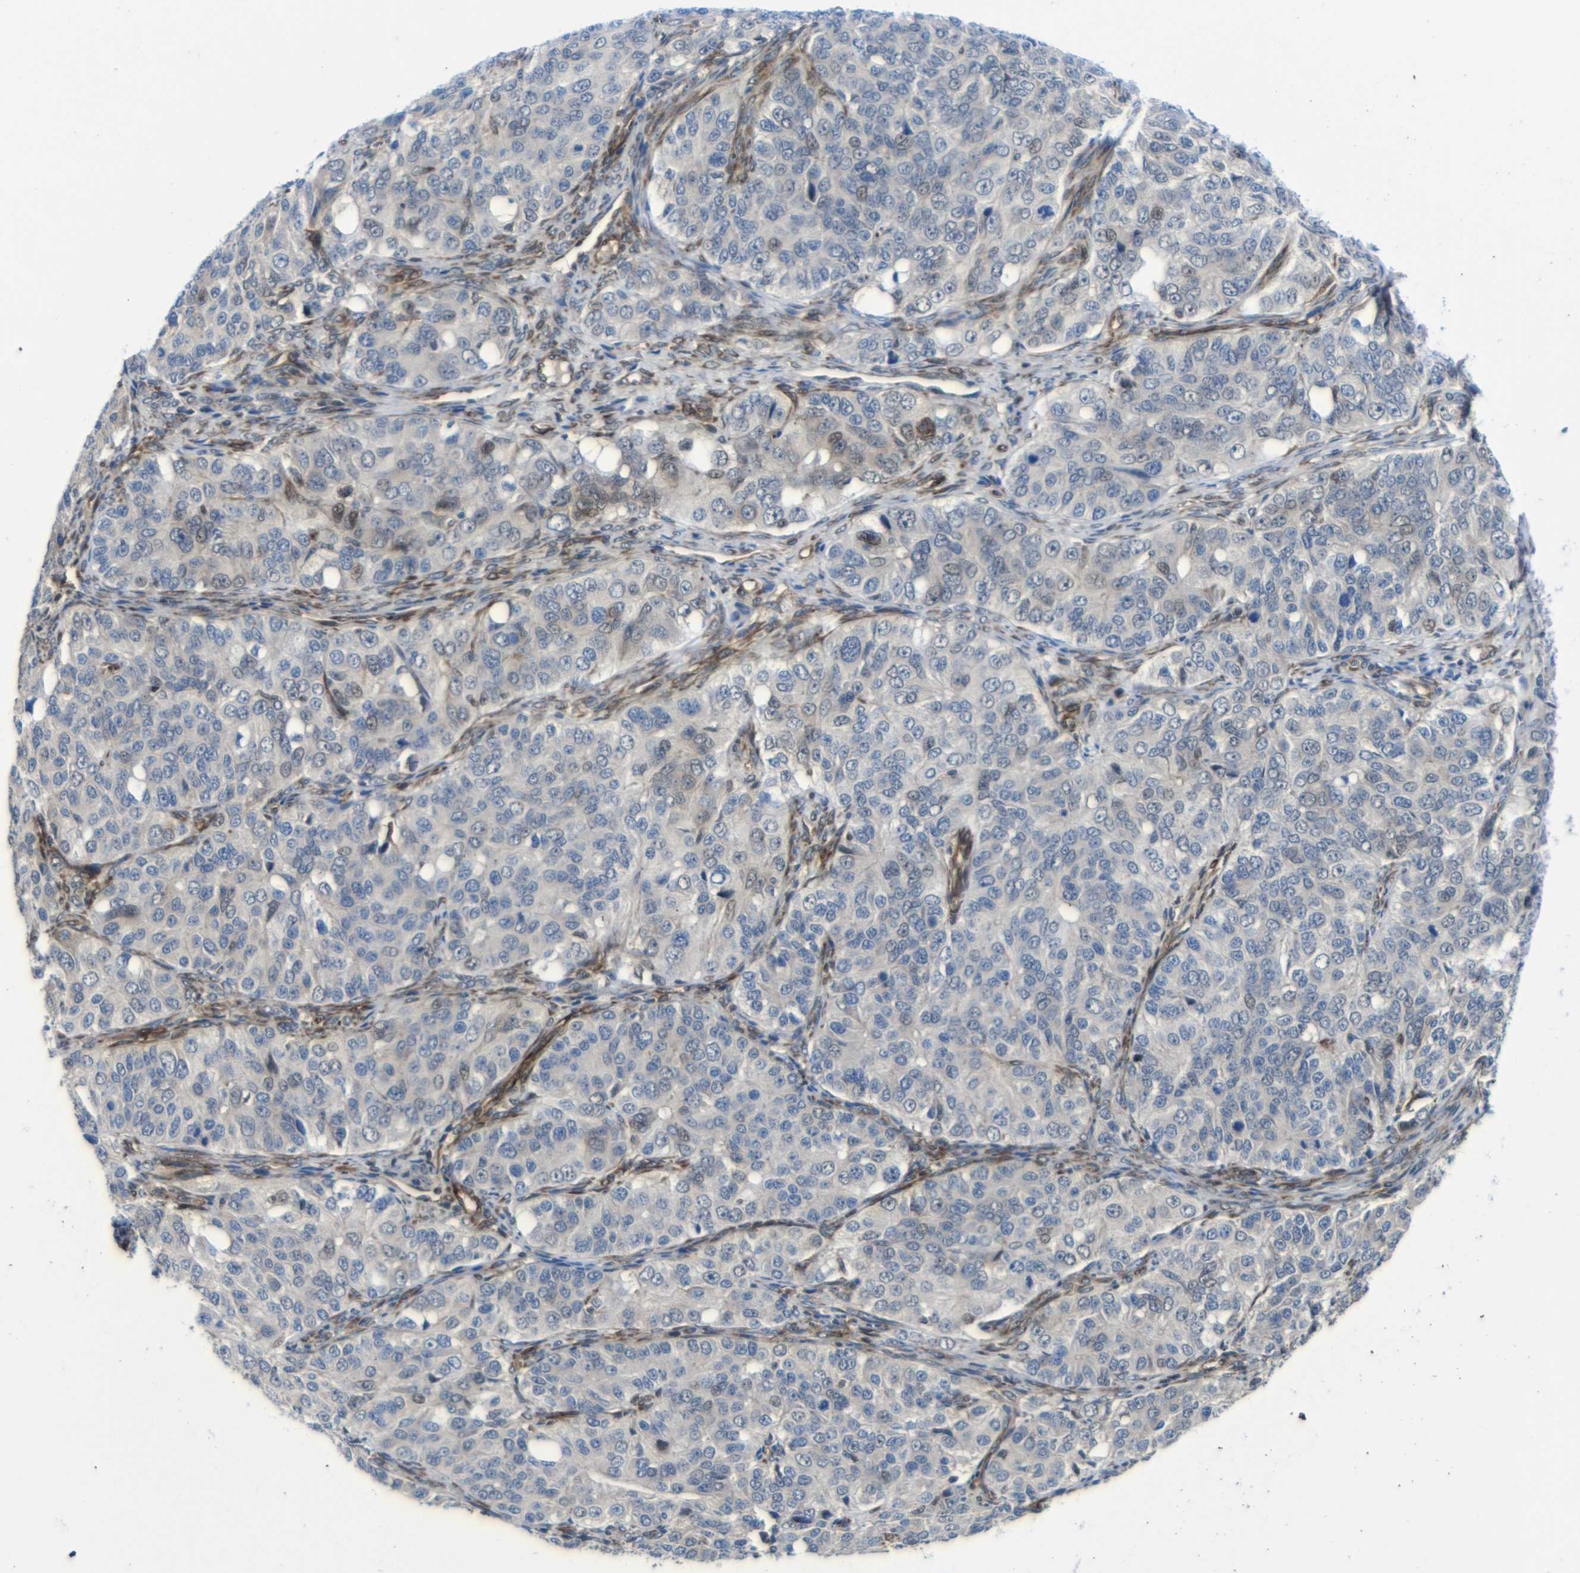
{"staining": {"intensity": "weak", "quantity": "<25%", "location": "cytoplasmic/membranous,nuclear"}, "tissue": "ovarian cancer", "cell_type": "Tumor cells", "image_type": "cancer", "snomed": [{"axis": "morphology", "description": "Carcinoma, endometroid"}, {"axis": "topography", "description": "Ovary"}], "caption": "Tumor cells show no significant protein staining in ovarian endometroid carcinoma. (Brightfield microscopy of DAB (3,3'-diaminobenzidine) immunohistochemistry at high magnification).", "gene": "PARP14", "patient": {"sex": "female", "age": 51}}